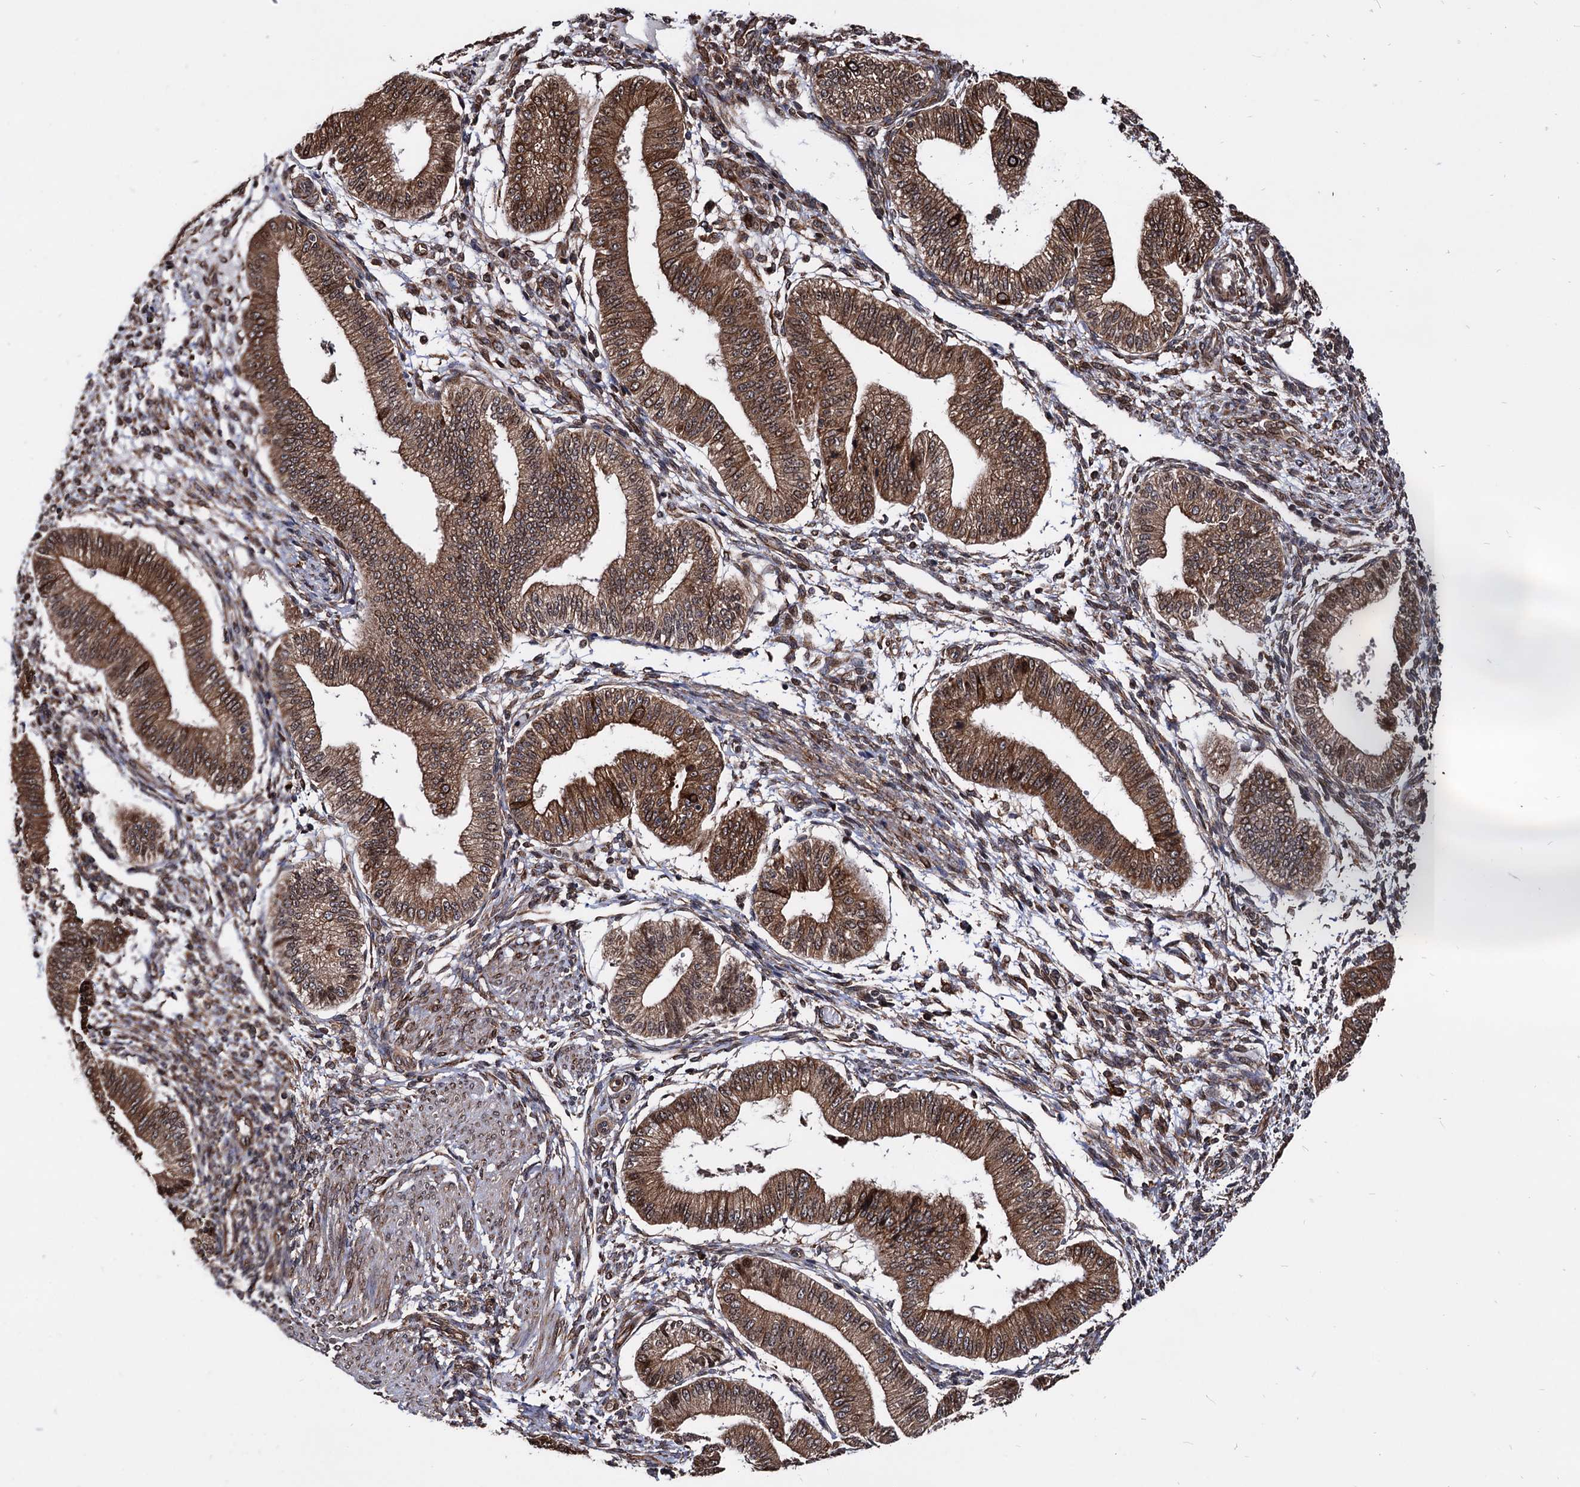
{"staining": {"intensity": "moderate", "quantity": "25%-75%", "location": "cytoplasmic/membranous"}, "tissue": "endometrium", "cell_type": "Cells in endometrial stroma", "image_type": "normal", "snomed": [{"axis": "morphology", "description": "Normal tissue, NOS"}, {"axis": "topography", "description": "Endometrium"}], "caption": "Brown immunohistochemical staining in normal human endometrium reveals moderate cytoplasmic/membranous expression in approximately 25%-75% of cells in endometrial stroma.", "gene": "ANKRD12", "patient": {"sex": "female", "age": 39}}